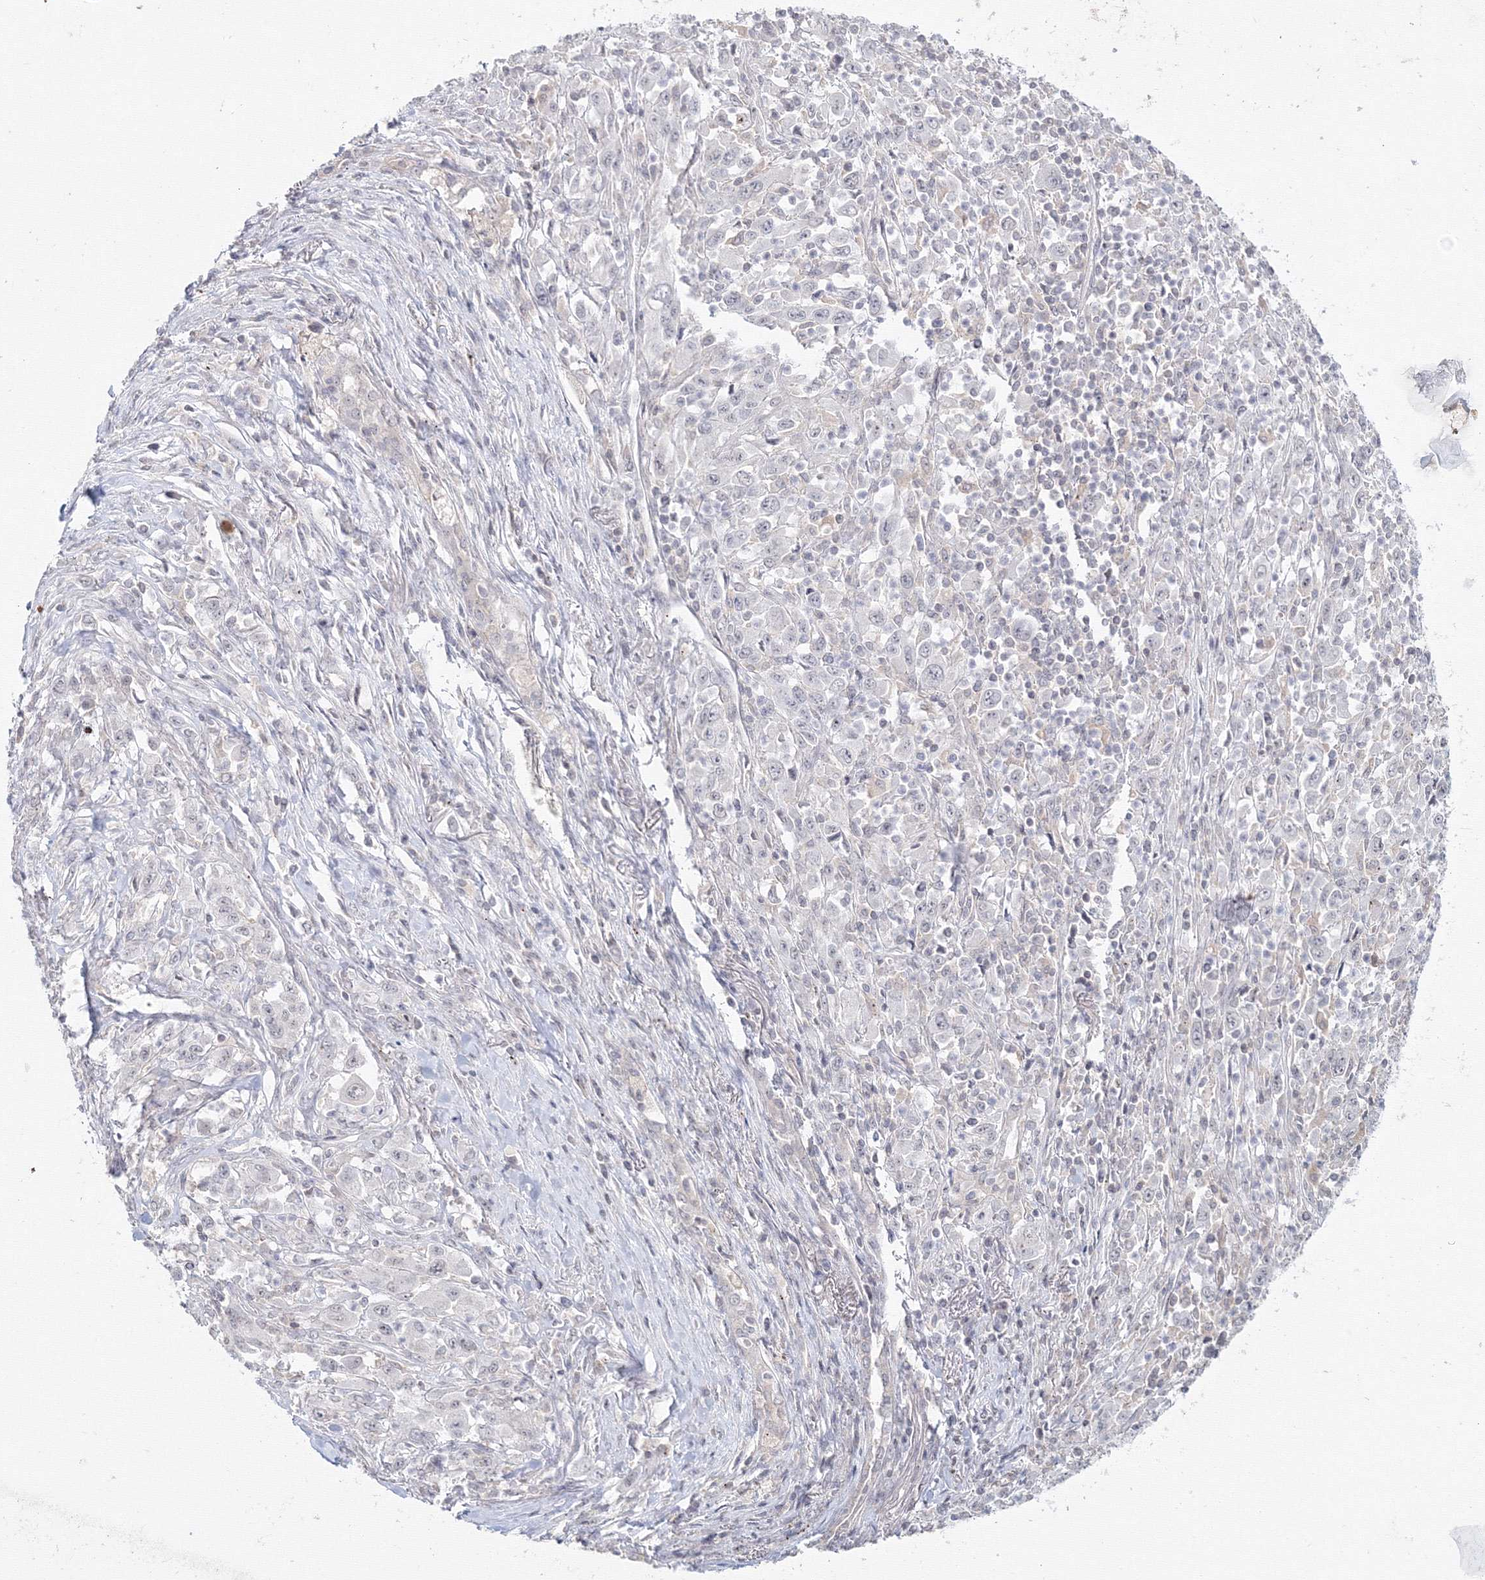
{"staining": {"intensity": "negative", "quantity": "none", "location": "none"}, "tissue": "melanoma", "cell_type": "Tumor cells", "image_type": "cancer", "snomed": [{"axis": "morphology", "description": "Malignant melanoma, Metastatic site"}, {"axis": "topography", "description": "Skin"}], "caption": "IHC image of neoplastic tissue: melanoma stained with DAB (3,3'-diaminobenzidine) shows no significant protein staining in tumor cells.", "gene": "SLC7A7", "patient": {"sex": "female", "age": 56}}